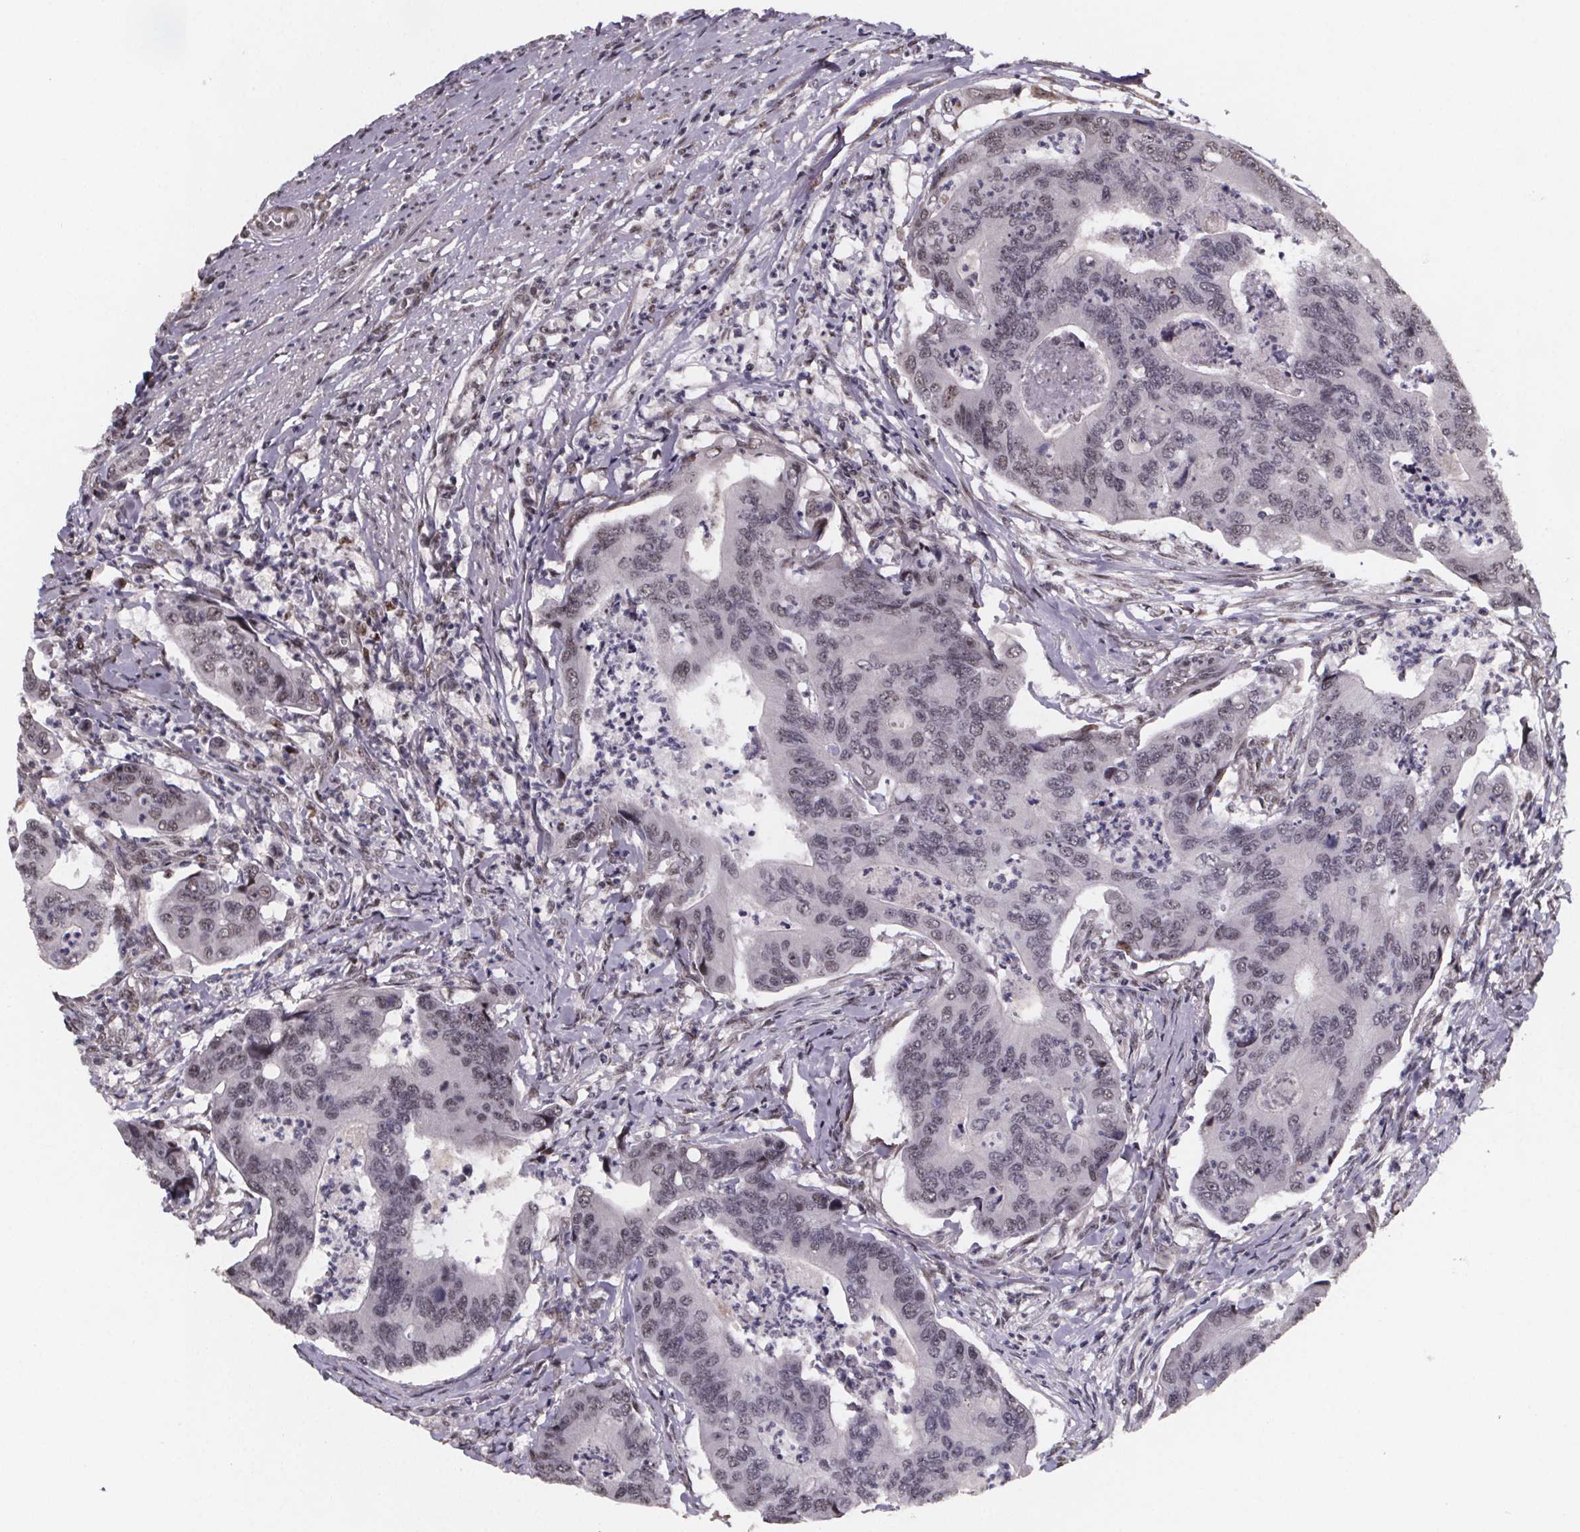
{"staining": {"intensity": "weak", "quantity": "<25%", "location": "nuclear"}, "tissue": "colorectal cancer", "cell_type": "Tumor cells", "image_type": "cancer", "snomed": [{"axis": "morphology", "description": "Adenocarcinoma, NOS"}, {"axis": "topography", "description": "Colon"}], "caption": "This is an IHC micrograph of adenocarcinoma (colorectal). There is no expression in tumor cells.", "gene": "U2SURP", "patient": {"sex": "female", "age": 67}}